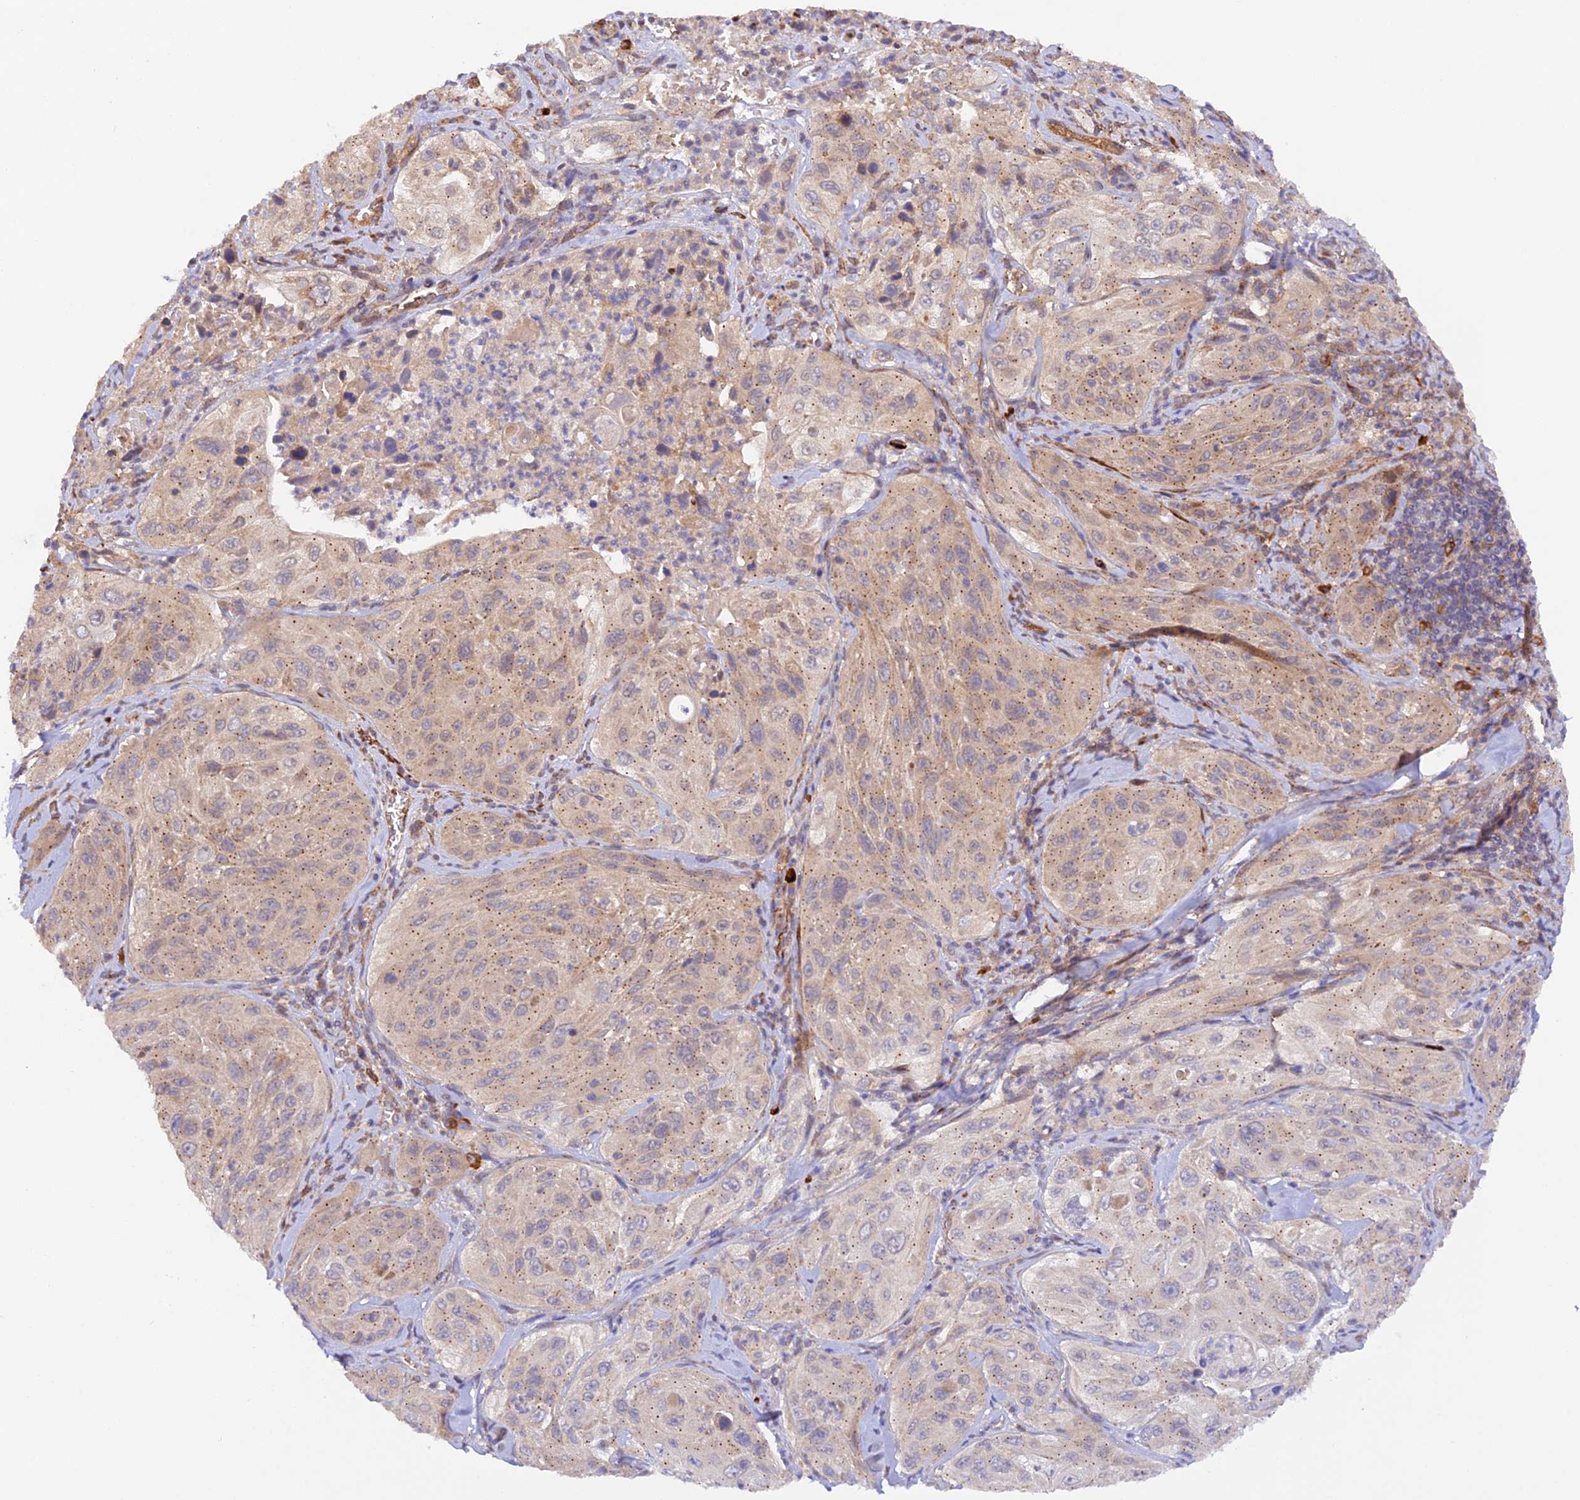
{"staining": {"intensity": "negative", "quantity": "none", "location": "none"}, "tissue": "cervical cancer", "cell_type": "Tumor cells", "image_type": "cancer", "snomed": [{"axis": "morphology", "description": "Squamous cell carcinoma, NOS"}, {"axis": "topography", "description": "Cervix"}], "caption": "Immunohistochemistry (IHC) of human cervical cancer demonstrates no staining in tumor cells.", "gene": "WDFY4", "patient": {"sex": "female", "age": 42}}